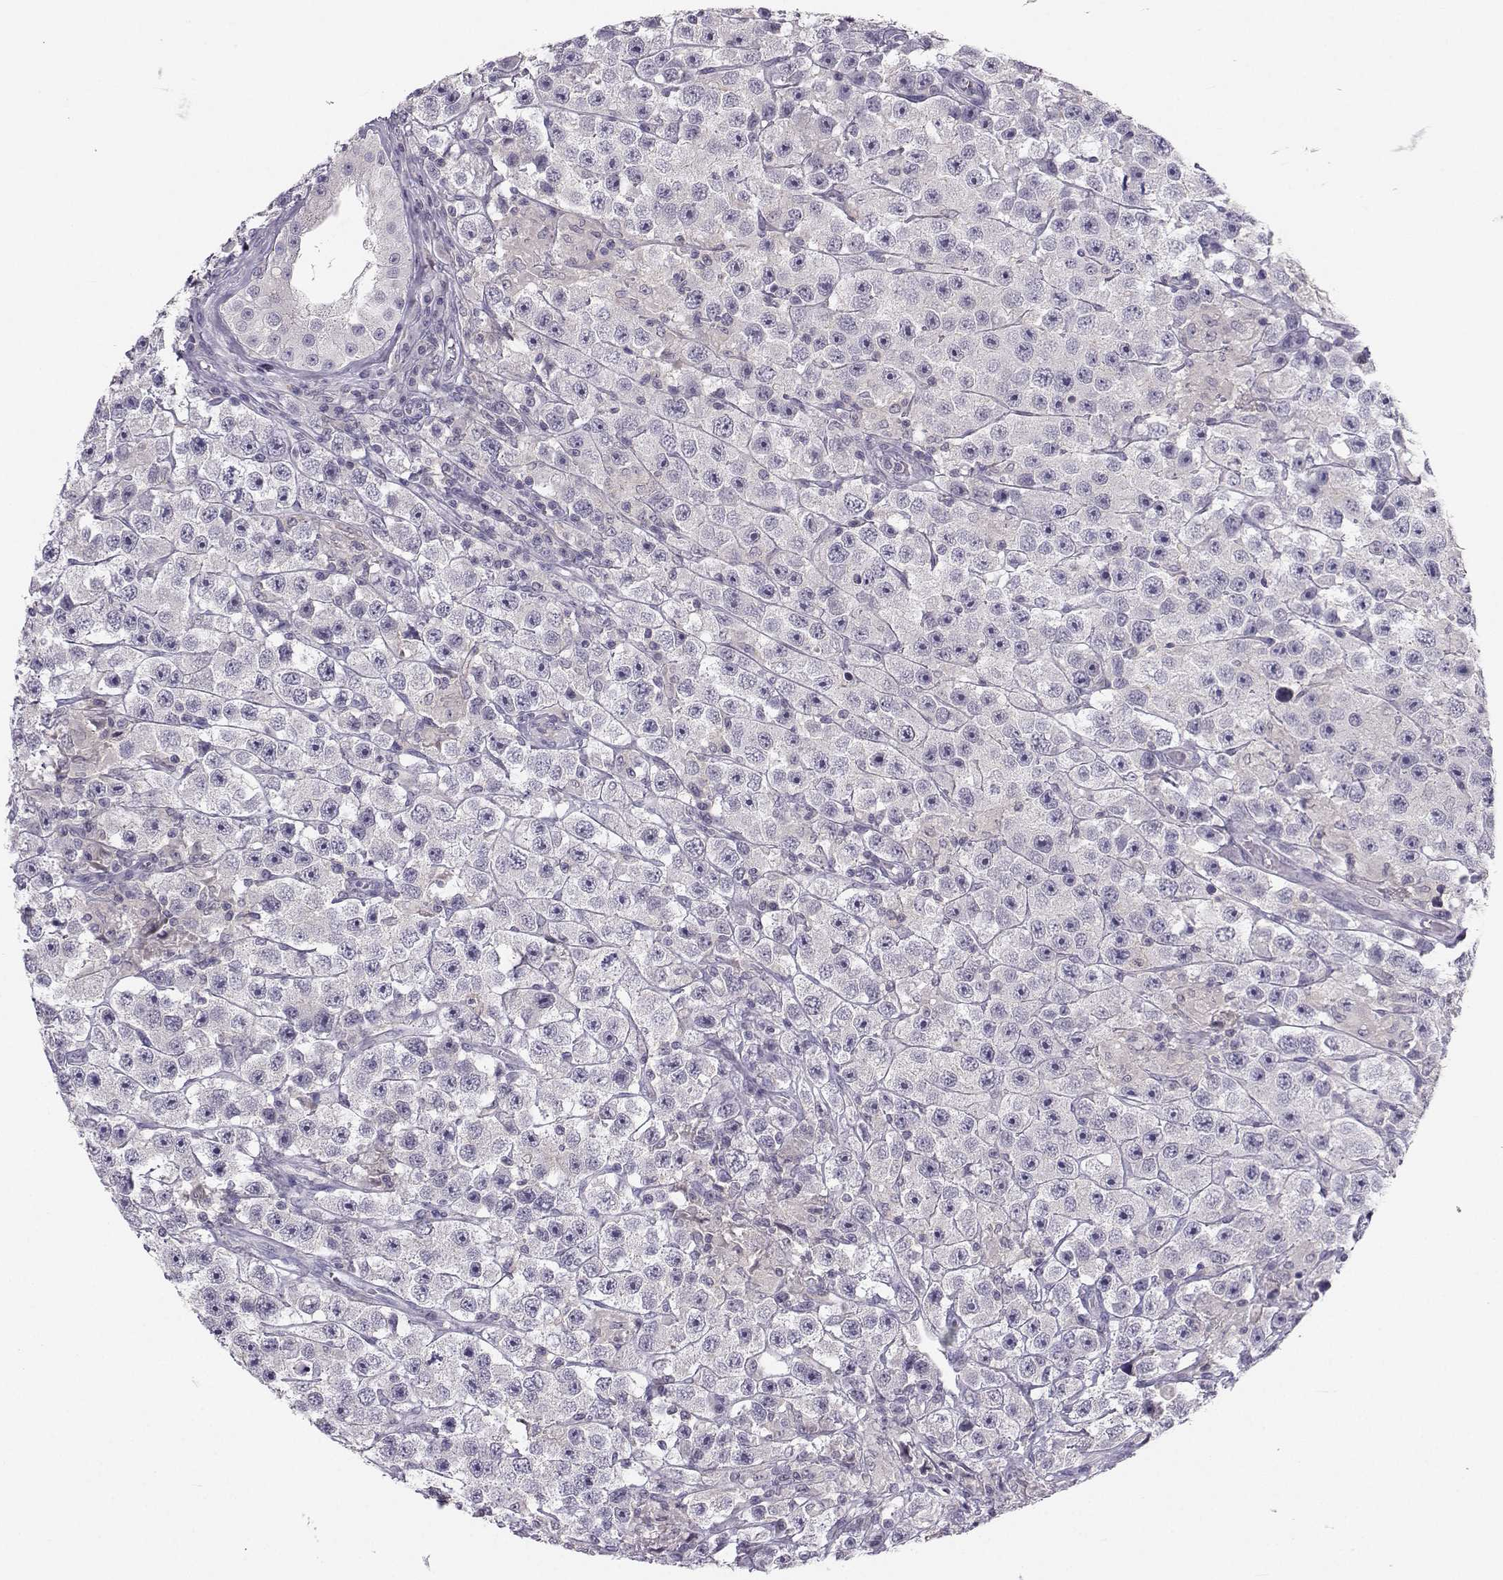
{"staining": {"intensity": "negative", "quantity": "none", "location": "none"}, "tissue": "testis cancer", "cell_type": "Tumor cells", "image_type": "cancer", "snomed": [{"axis": "morphology", "description": "Seminoma, NOS"}, {"axis": "topography", "description": "Testis"}], "caption": "There is no significant staining in tumor cells of testis seminoma.", "gene": "MROH7", "patient": {"sex": "male", "age": 45}}